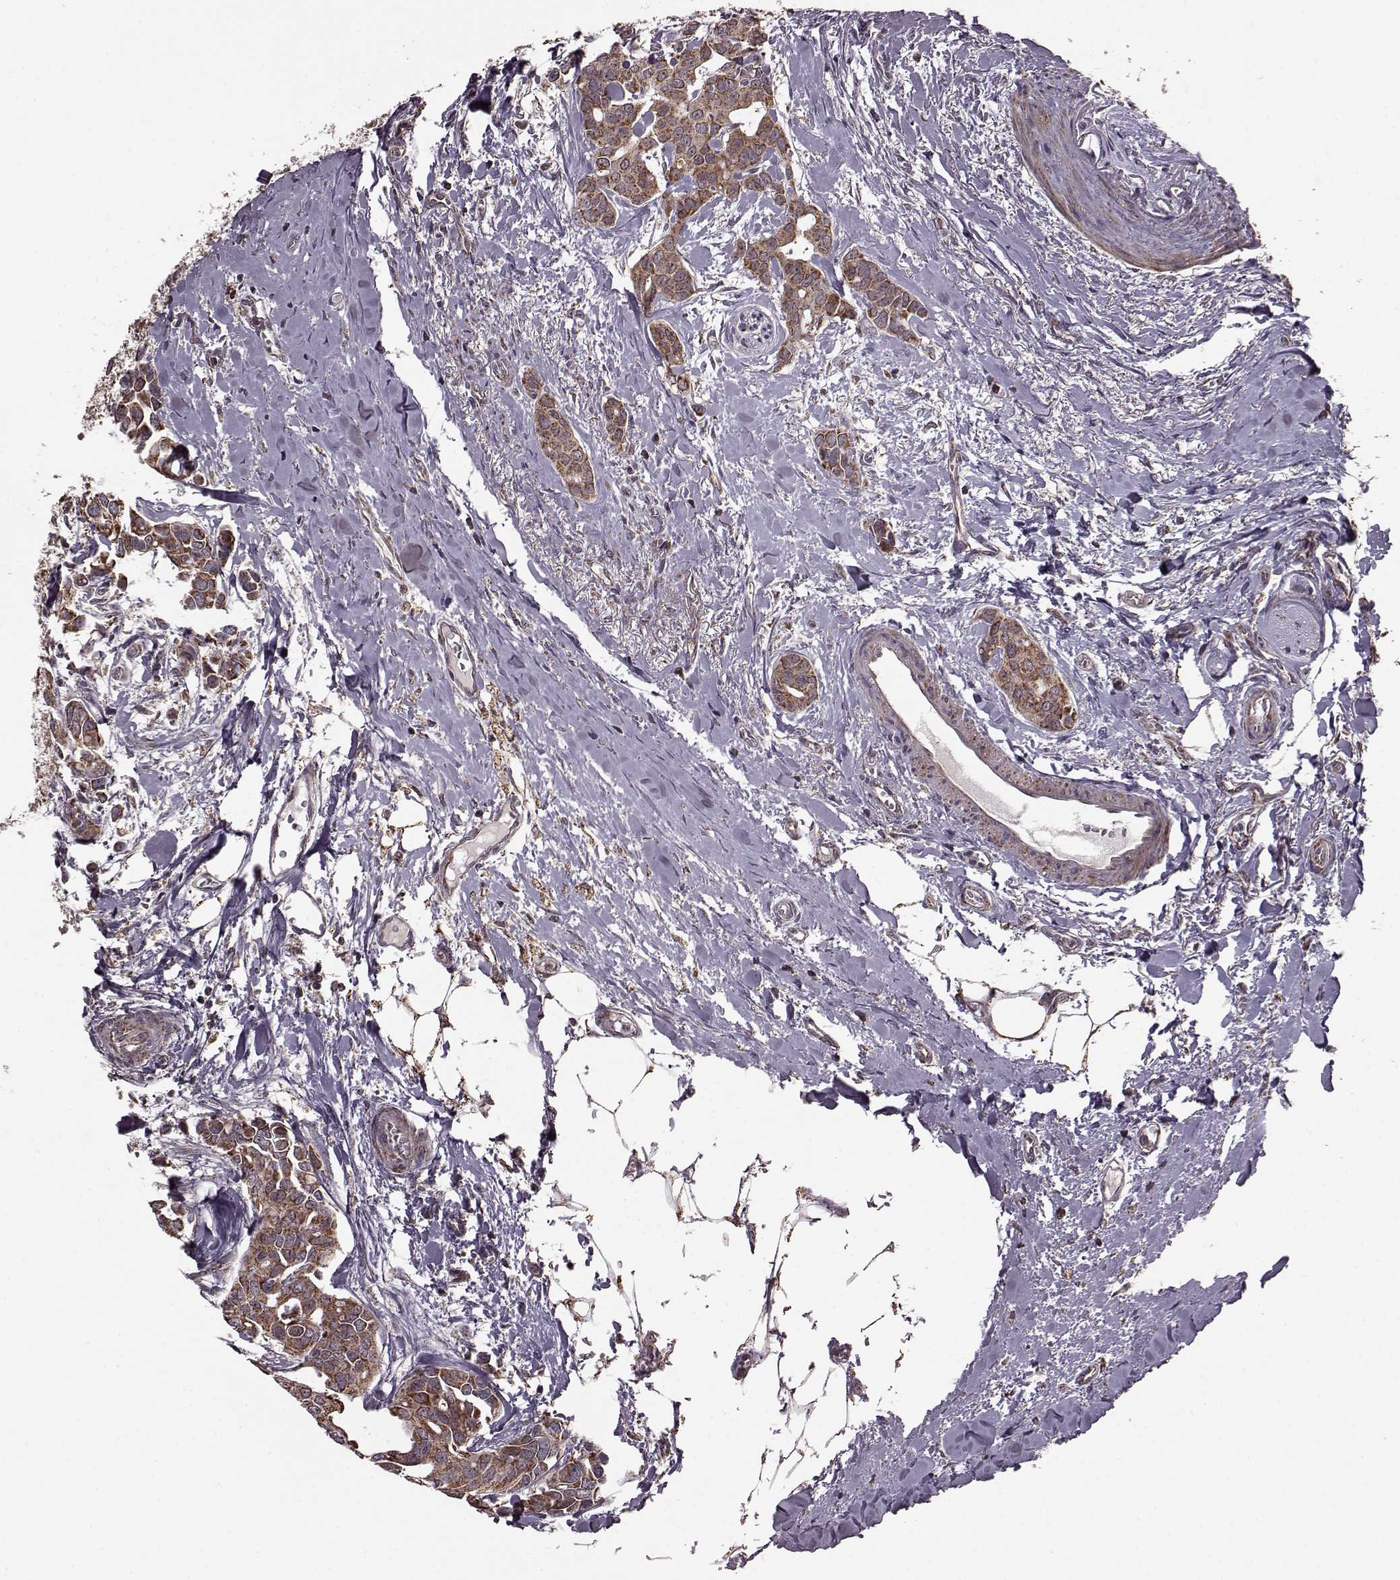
{"staining": {"intensity": "strong", "quantity": ">75%", "location": "cytoplasmic/membranous"}, "tissue": "breast cancer", "cell_type": "Tumor cells", "image_type": "cancer", "snomed": [{"axis": "morphology", "description": "Duct carcinoma"}, {"axis": "topography", "description": "Breast"}], "caption": "Immunohistochemistry image of human breast cancer (invasive ductal carcinoma) stained for a protein (brown), which displays high levels of strong cytoplasmic/membranous positivity in approximately >75% of tumor cells.", "gene": "PUDP", "patient": {"sex": "female", "age": 54}}